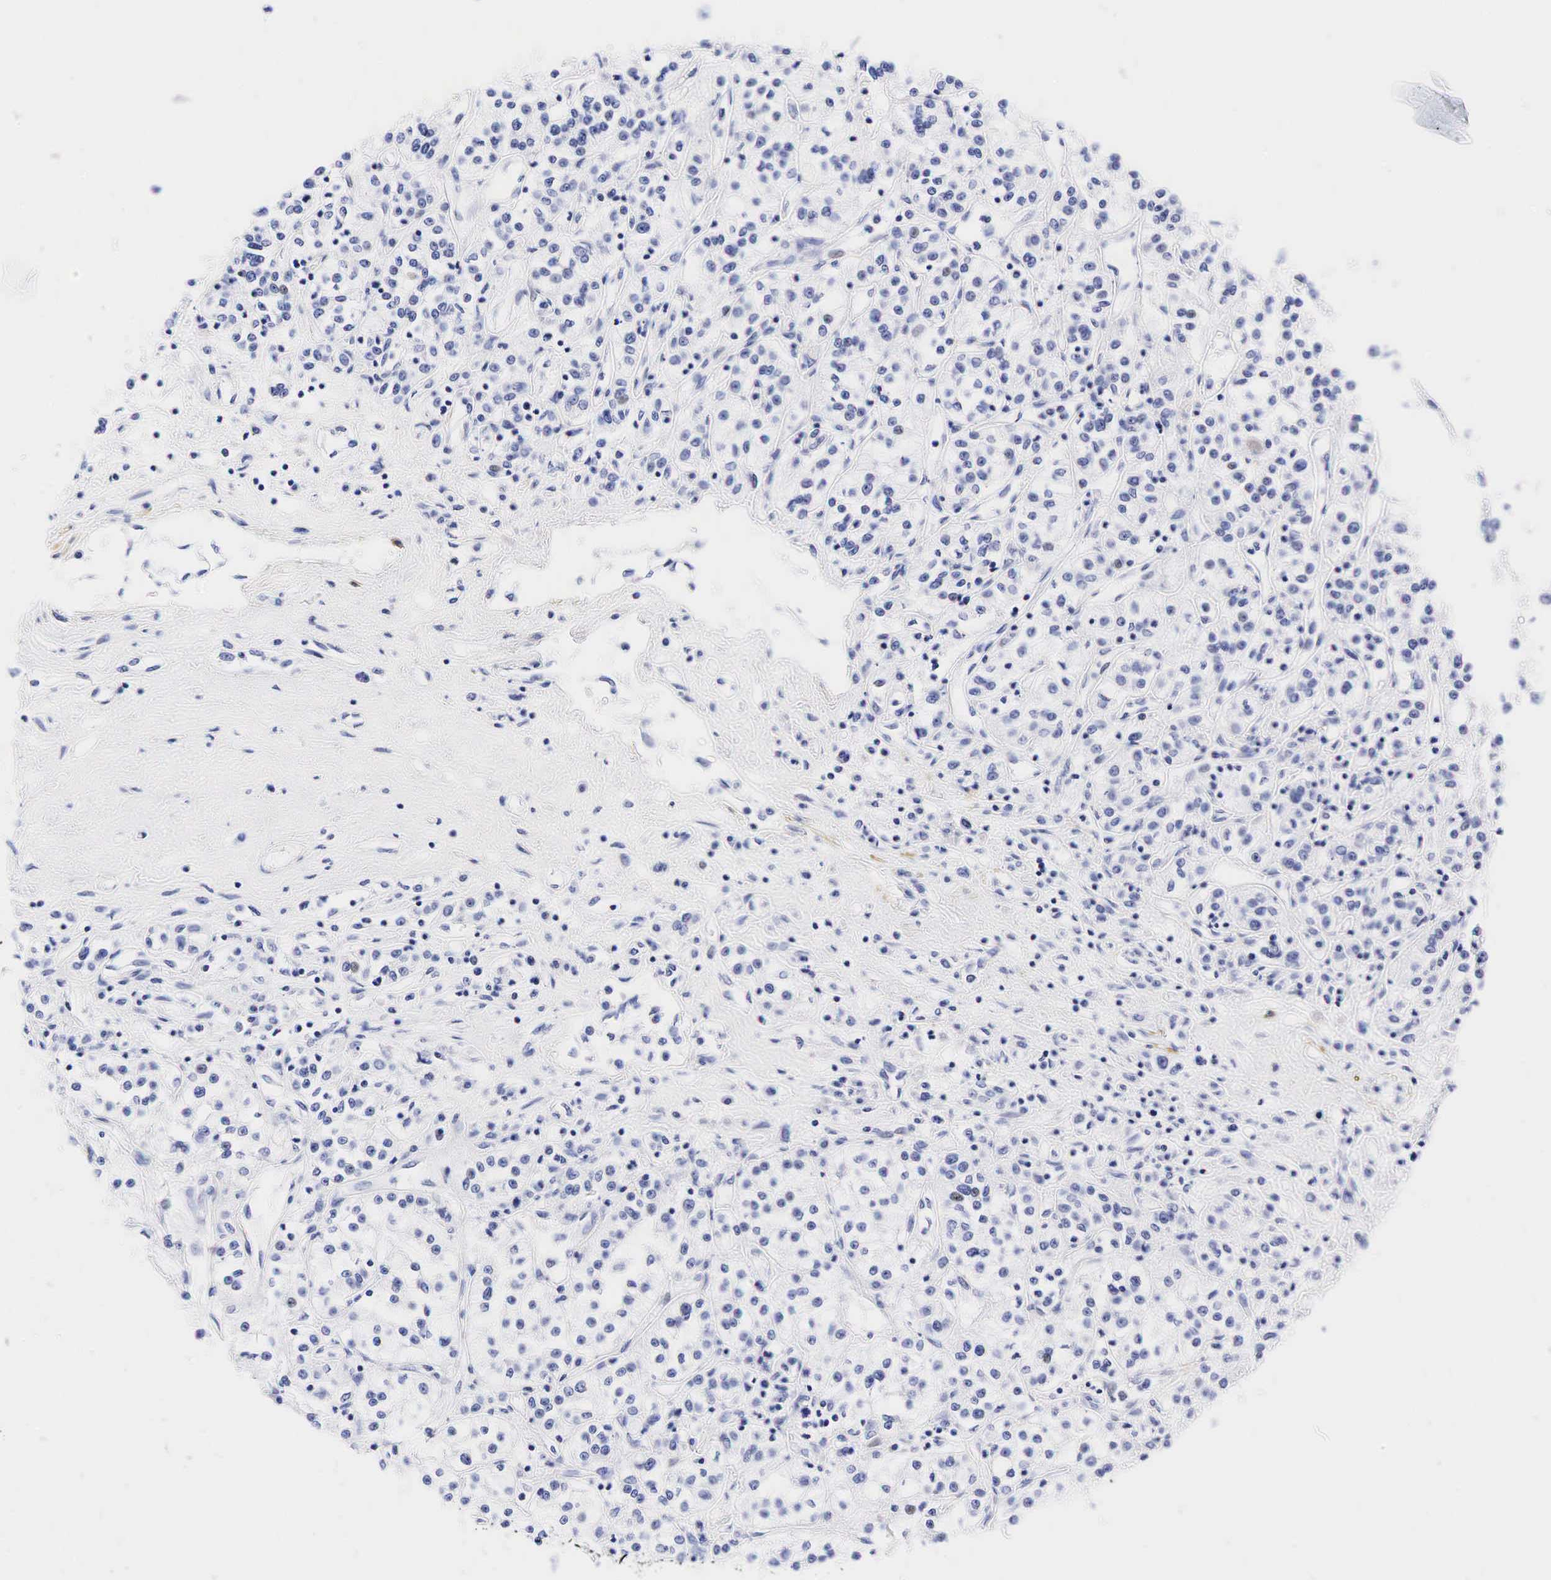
{"staining": {"intensity": "negative", "quantity": "none", "location": "none"}, "tissue": "renal cancer", "cell_type": "Tumor cells", "image_type": "cancer", "snomed": [{"axis": "morphology", "description": "Adenocarcinoma, NOS"}, {"axis": "topography", "description": "Kidney"}], "caption": "IHC histopathology image of renal cancer (adenocarcinoma) stained for a protein (brown), which shows no positivity in tumor cells. (Stains: DAB immunohistochemistry (IHC) with hematoxylin counter stain, Microscopy: brightfield microscopy at high magnification).", "gene": "CALD1", "patient": {"sex": "female", "age": 76}}